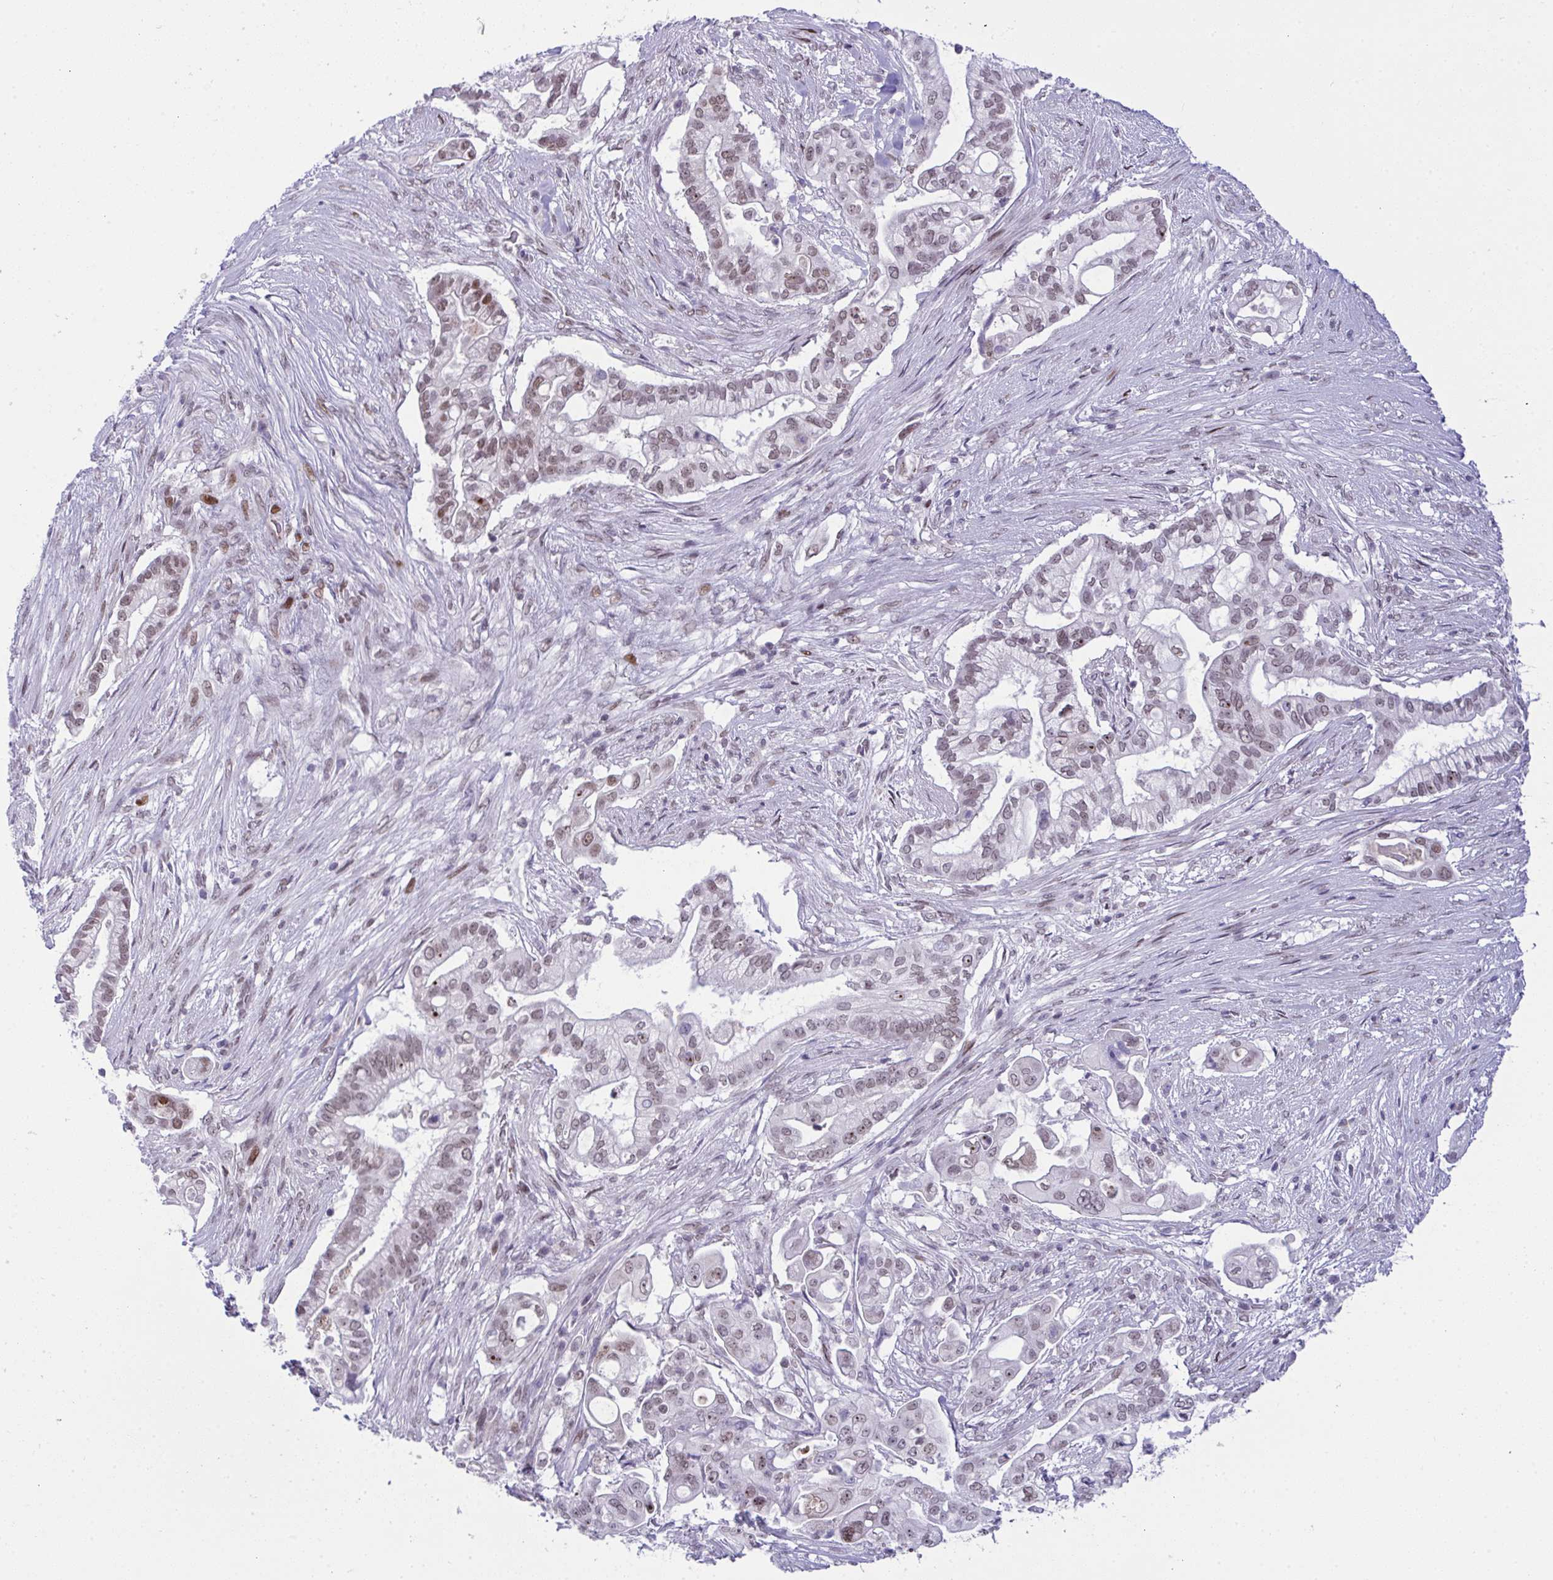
{"staining": {"intensity": "weak", "quantity": "25%-75%", "location": "nuclear"}, "tissue": "pancreatic cancer", "cell_type": "Tumor cells", "image_type": "cancer", "snomed": [{"axis": "morphology", "description": "Adenocarcinoma, NOS"}, {"axis": "topography", "description": "Pancreas"}], "caption": "Immunohistochemical staining of human pancreatic adenocarcinoma exhibits low levels of weak nuclear protein staining in approximately 25%-75% of tumor cells.", "gene": "ZFHX3", "patient": {"sex": "female", "age": 69}}